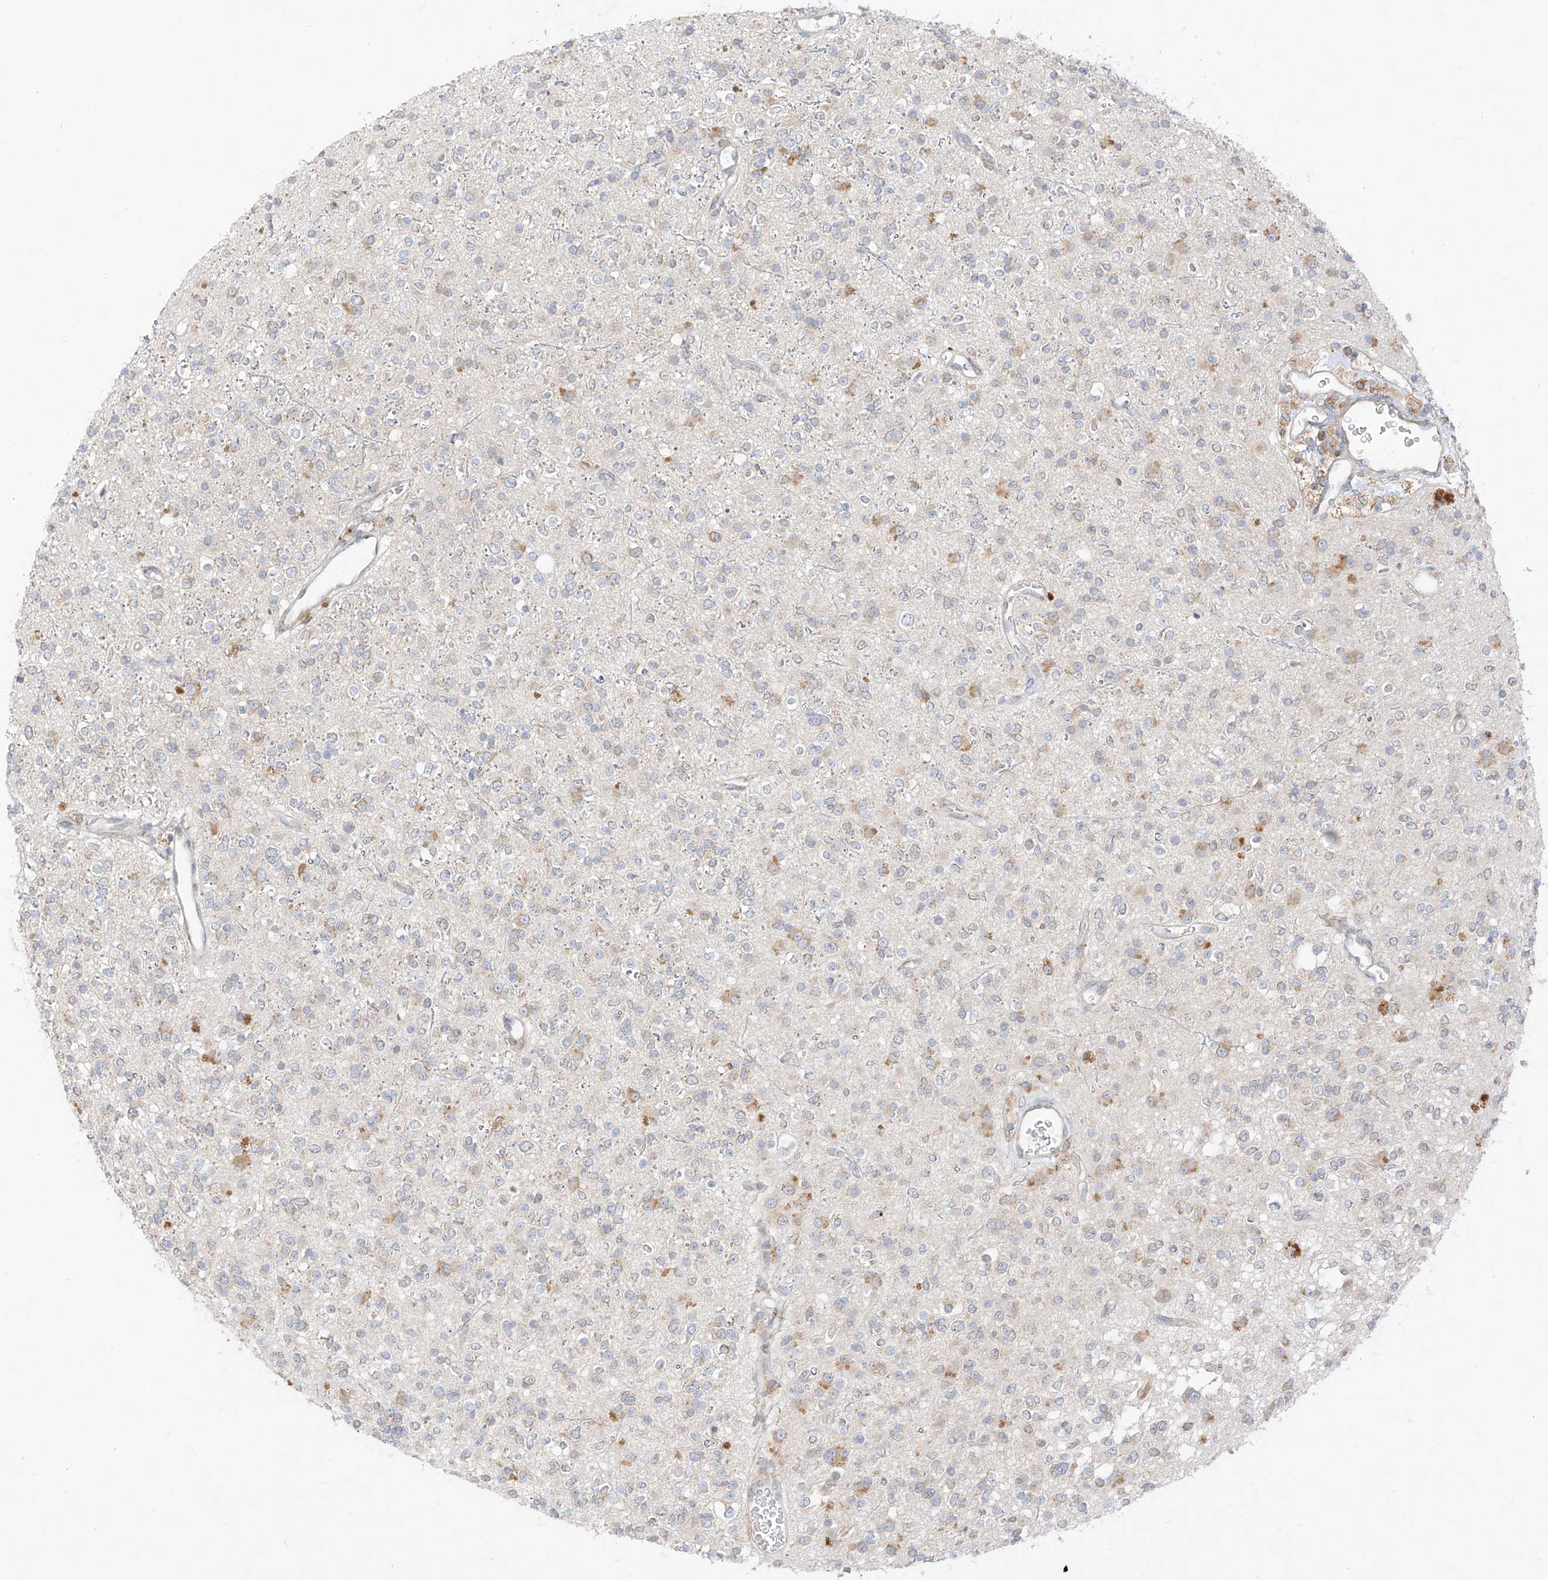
{"staining": {"intensity": "weak", "quantity": "<25%", "location": "cytoplasmic/membranous"}, "tissue": "glioma", "cell_type": "Tumor cells", "image_type": "cancer", "snomed": [{"axis": "morphology", "description": "Glioma, malignant, High grade"}, {"axis": "topography", "description": "Brain"}], "caption": "A high-resolution photomicrograph shows immunohistochemistry (IHC) staining of malignant glioma (high-grade), which shows no significant positivity in tumor cells.", "gene": "STT3A", "patient": {"sex": "male", "age": 34}}